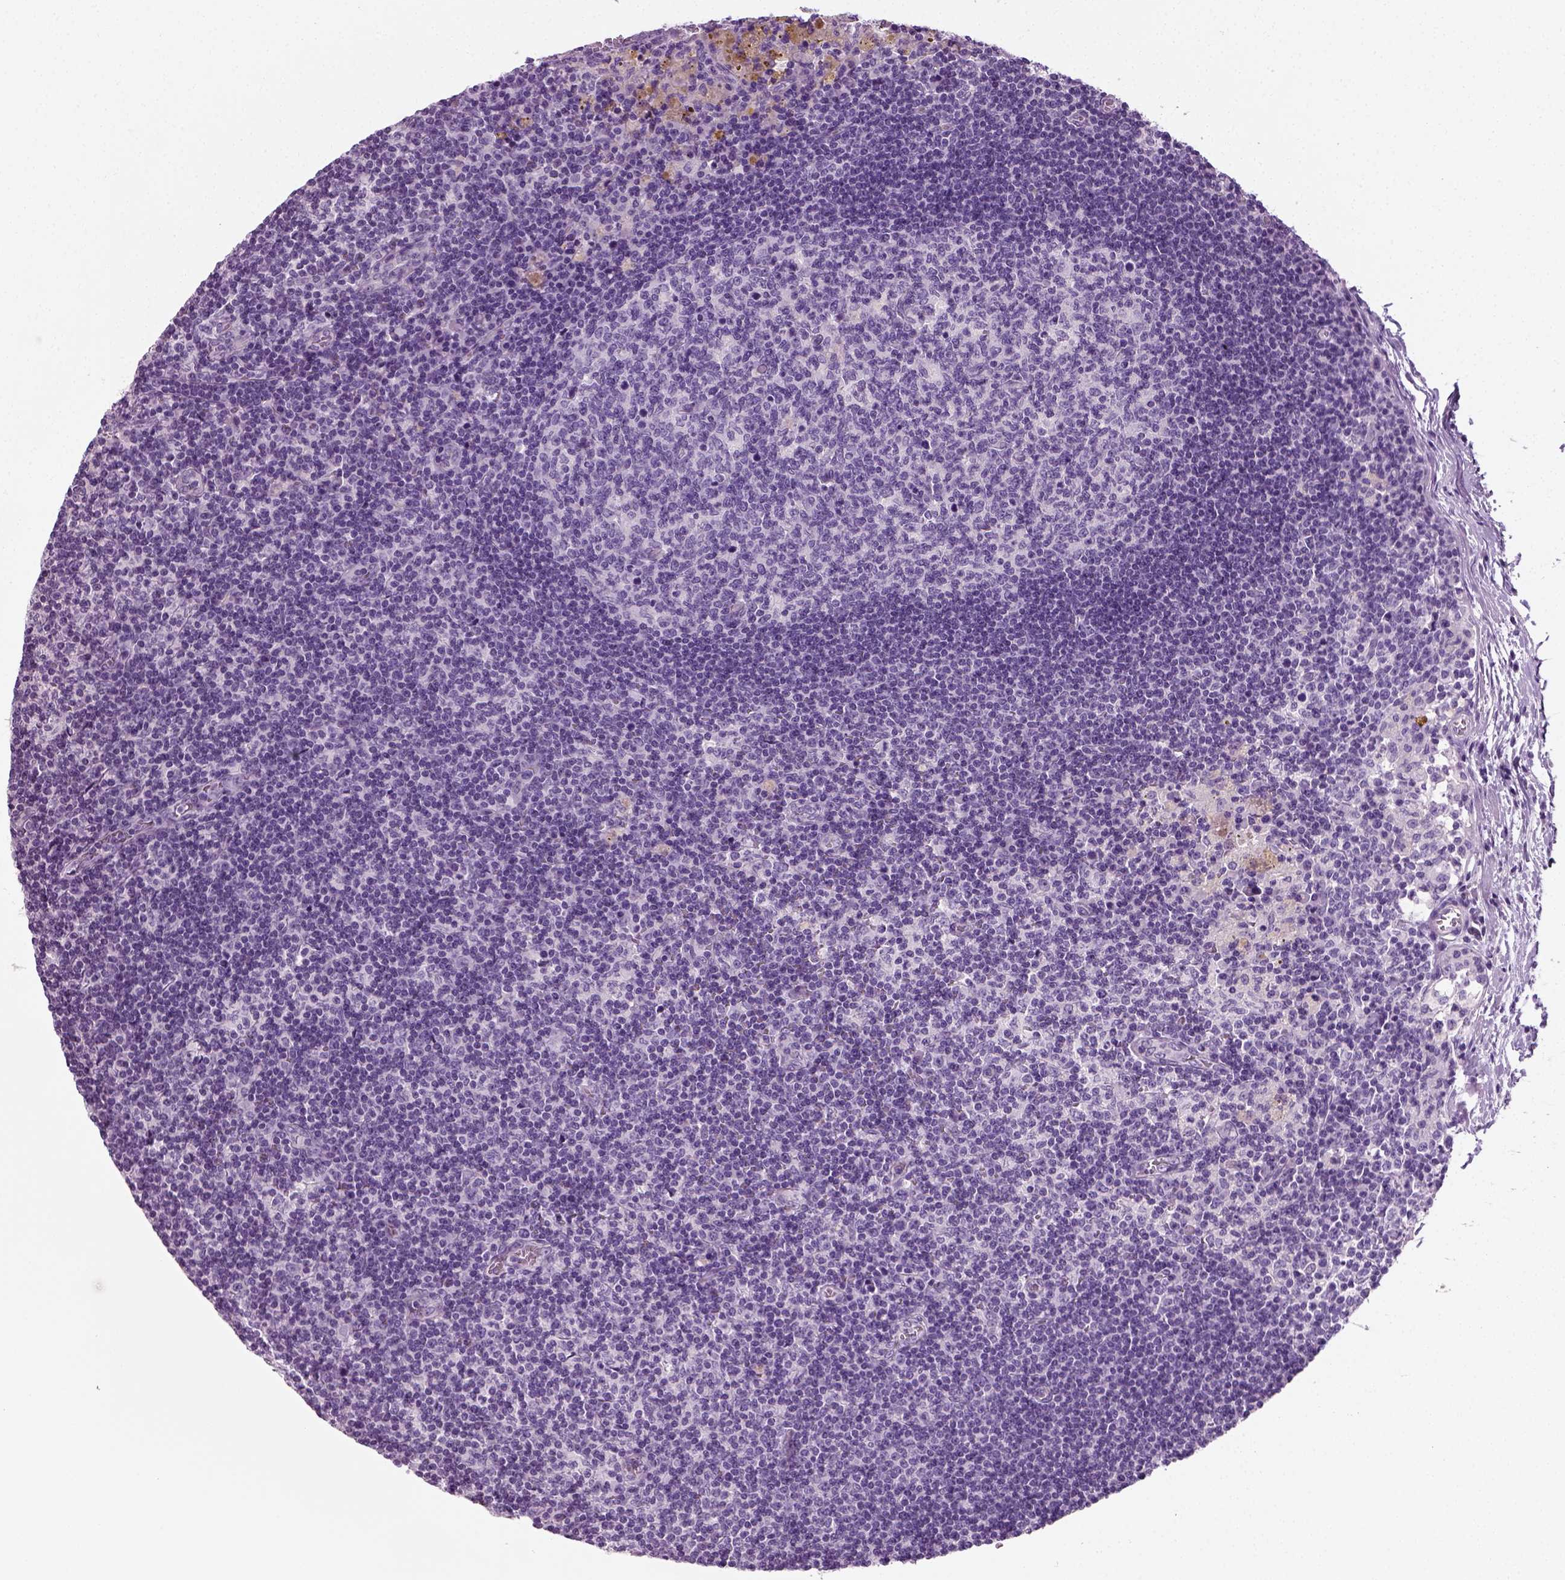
{"staining": {"intensity": "negative", "quantity": "none", "location": "none"}, "tissue": "lymph node", "cell_type": "Germinal center cells", "image_type": "normal", "snomed": [{"axis": "morphology", "description": "Normal tissue, NOS"}, {"axis": "topography", "description": "Lymph node"}], "caption": "Germinal center cells are negative for protein expression in normal human lymph node. (DAB (3,3'-diaminobenzidine) immunohistochemistry (IHC) visualized using brightfield microscopy, high magnification).", "gene": "SPATA31E1", "patient": {"sex": "female", "age": 72}}